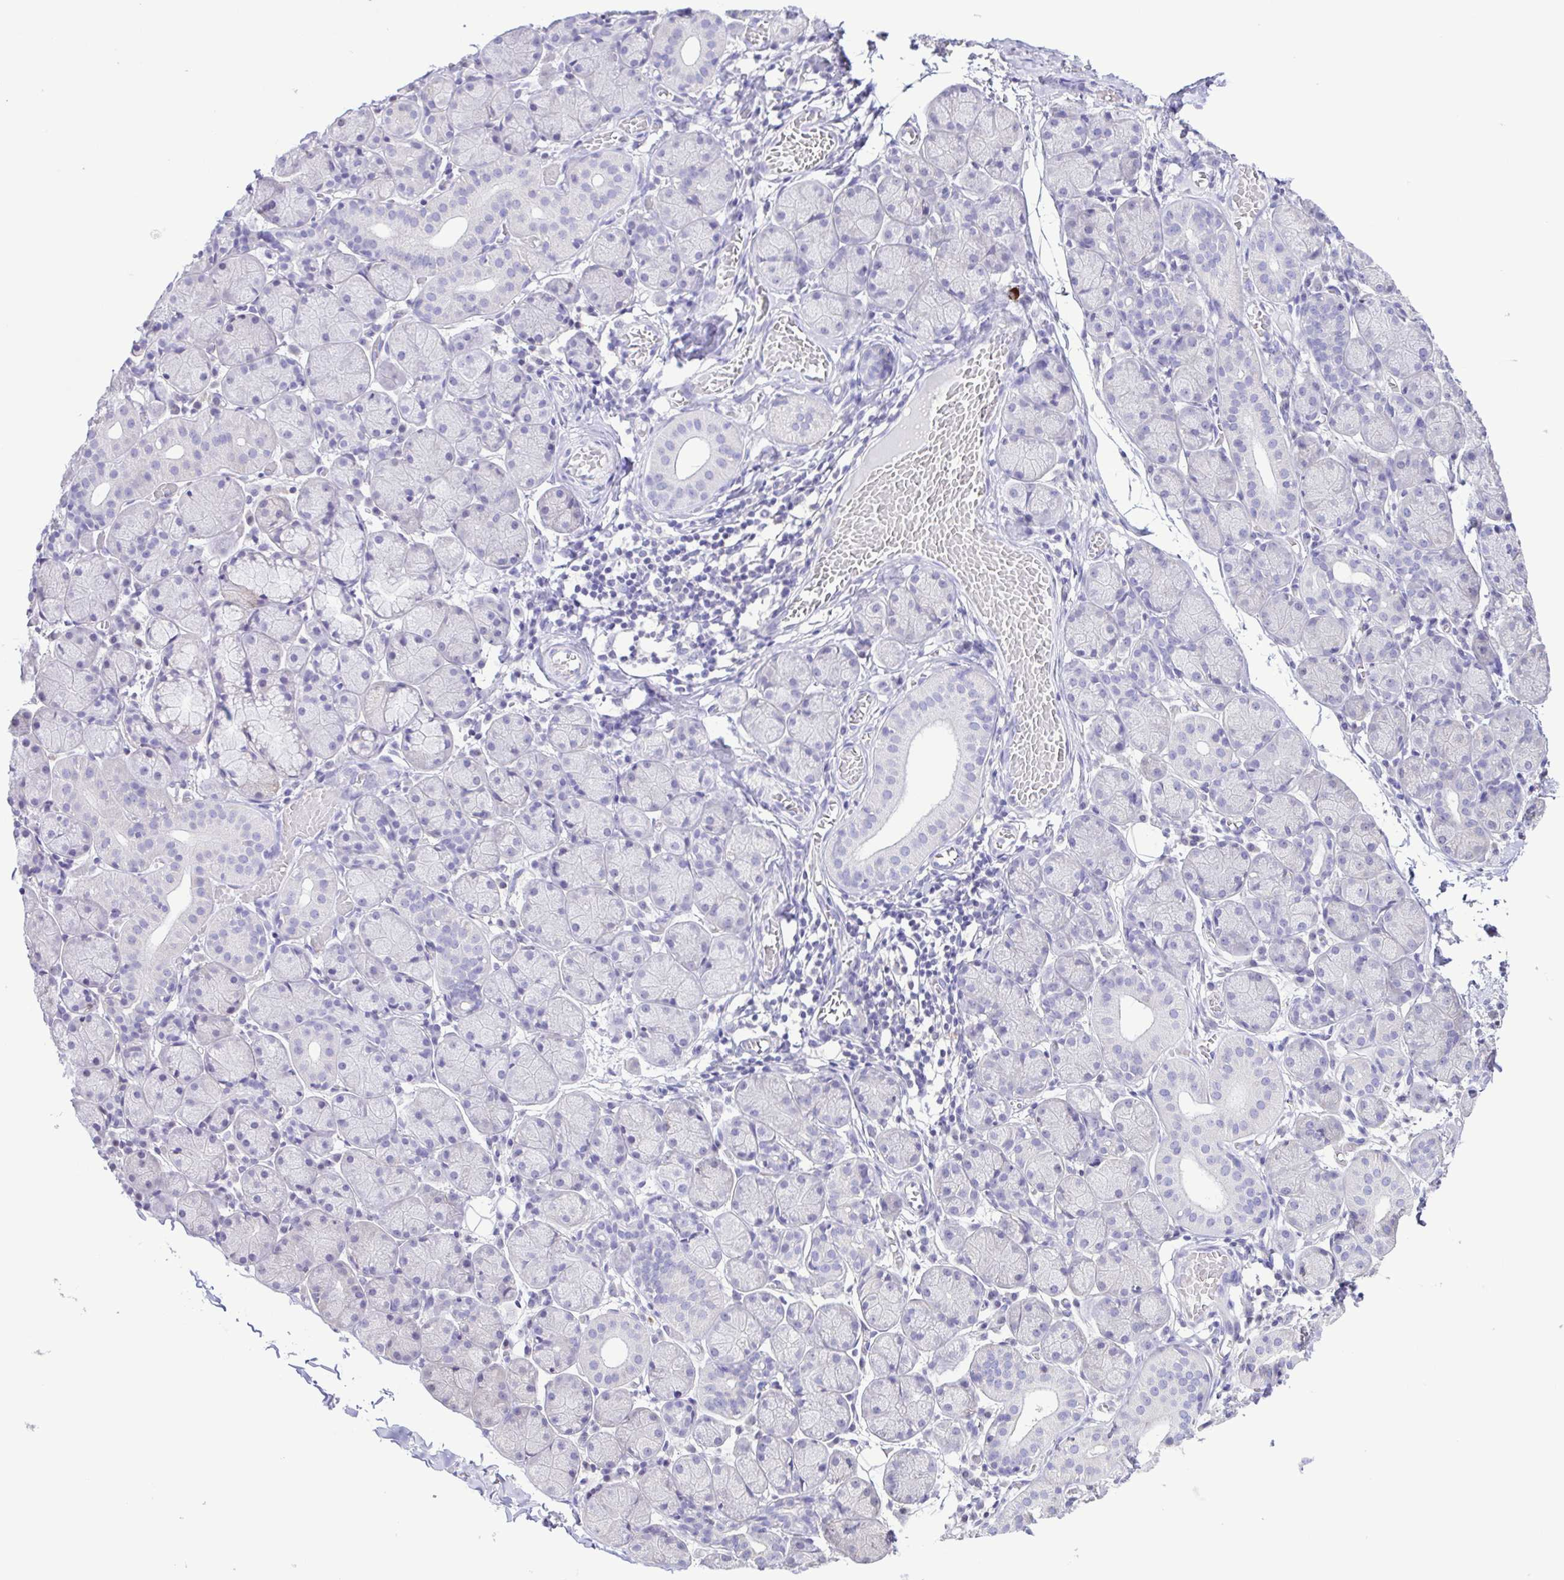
{"staining": {"intensity": "negative", "quantity": "none", "location": "none"}, "tissue": "salivary gland", "cell_type": "Glandular cells", "image_type": "normal", "snomed": [{"axis": "morphology", "description": "Normal tissue, NOS"}, {"axis": "topography", "description": "Salivary gland"}], "caption": "A photomicrograph of salivary gland stained for a protein displays no brown staining in glandular cells. (DAB (3,3'-diaminobenzidine) IHC with hematoxylin counter stain).", "gene": "CYP17A1", "patient": {"sex": "female", "age": 24}}